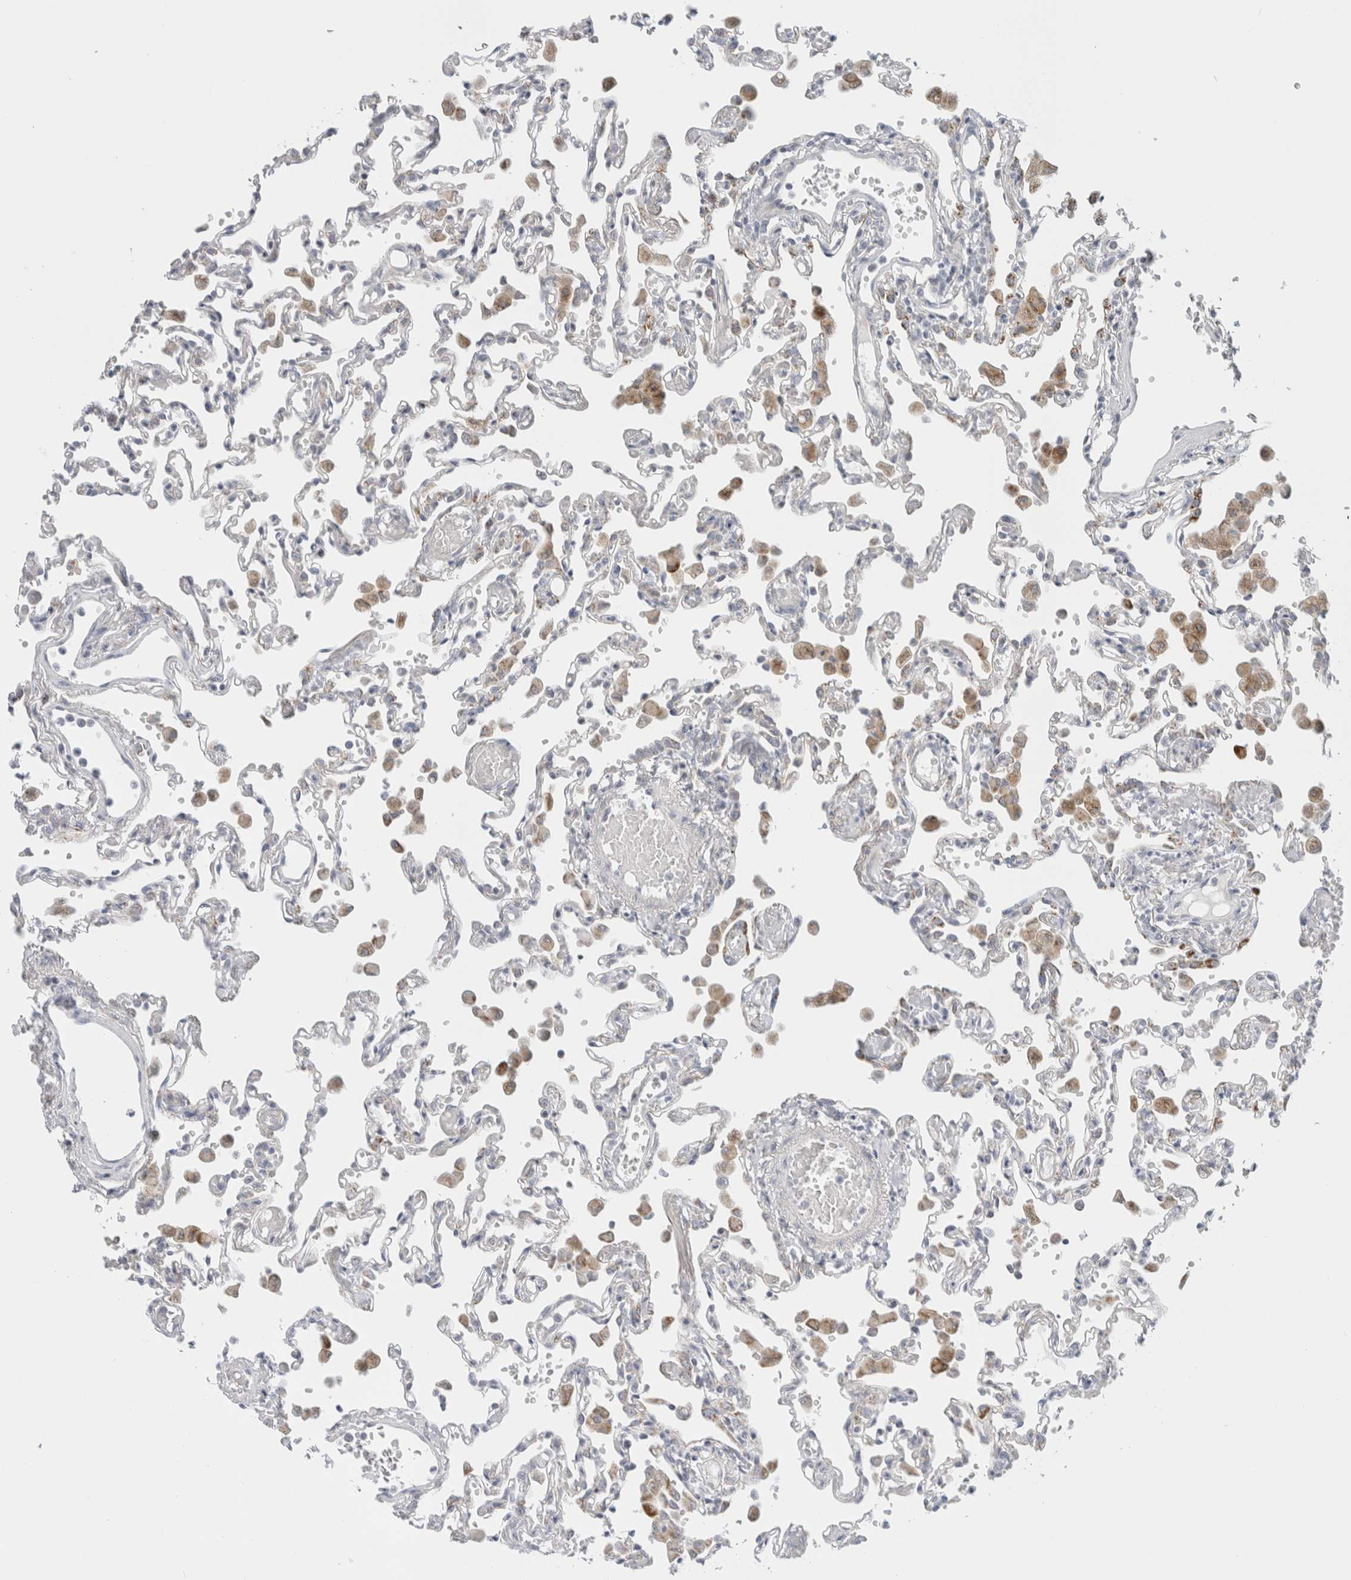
{"staining": {"intensity": "negative", "quantity": "none", "location": "none"}, "tissue": "lung", "cell_type": "Alveolar cells", "image_type": "normal", "snomed": [{"axis": "morphology", "description": "Normal tissue, NOS"}, {"axis": "topography", "description": "Bronchus"}, {"axis": "topography", "description": "Lung"}], "caption": "Micrograph shows no significant protein positivity in alveolar cells of normal lung. (Immunohistochemistry, brightfield microscopy, high magnification).", "gene": "FAHD1", "patient": {"sex": "female", "age": 49}}